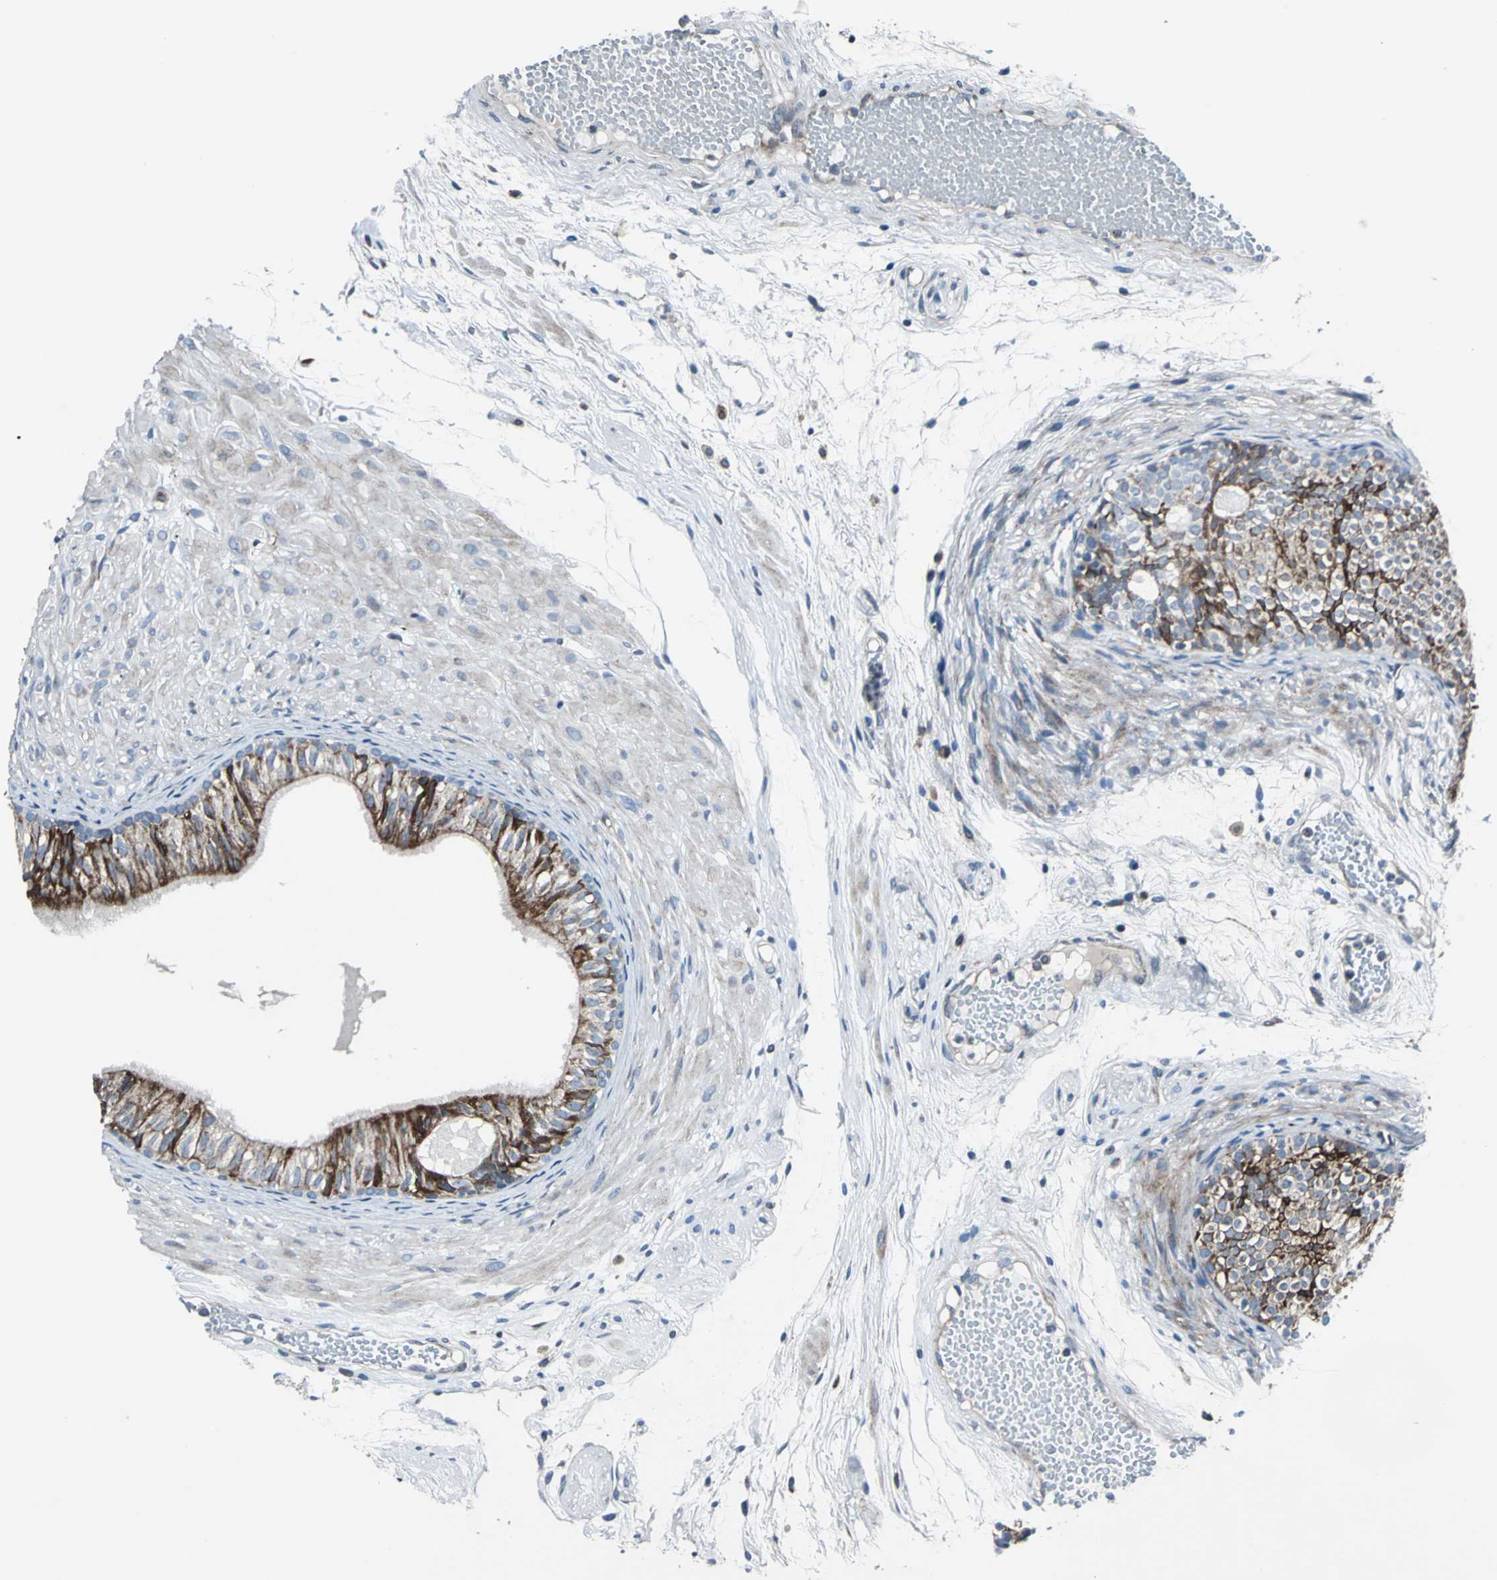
{"staining": {"intensity": "strong", "quantity": ">75%", "location": "cytoplasmic/membranous"}, "tissue": "epididymis", "cell_type": "Glandular cells", "image_type": "normal", "snomed": [{"axis": "morphology", "description": "Normal tissue, NOS"}, {"axis": "morphology", "description": "Atrophy, NOS"}, {"axis": "topography", "description": "Testis"}, {"axis": "topography", "description": "Epididymis"}], "caption": "Immunohistochemical staining of unremarkable epididymis demonstrates strong cytoplasmic/membranous protein positivity in about >75% of glandular cells. Using DAB (brown) and hematoxylin (blue) stains, captured at high magnification using brightfield microscopy.", "gene": "HTATIP2", "patient": {"sex": "male", "age": 18}}